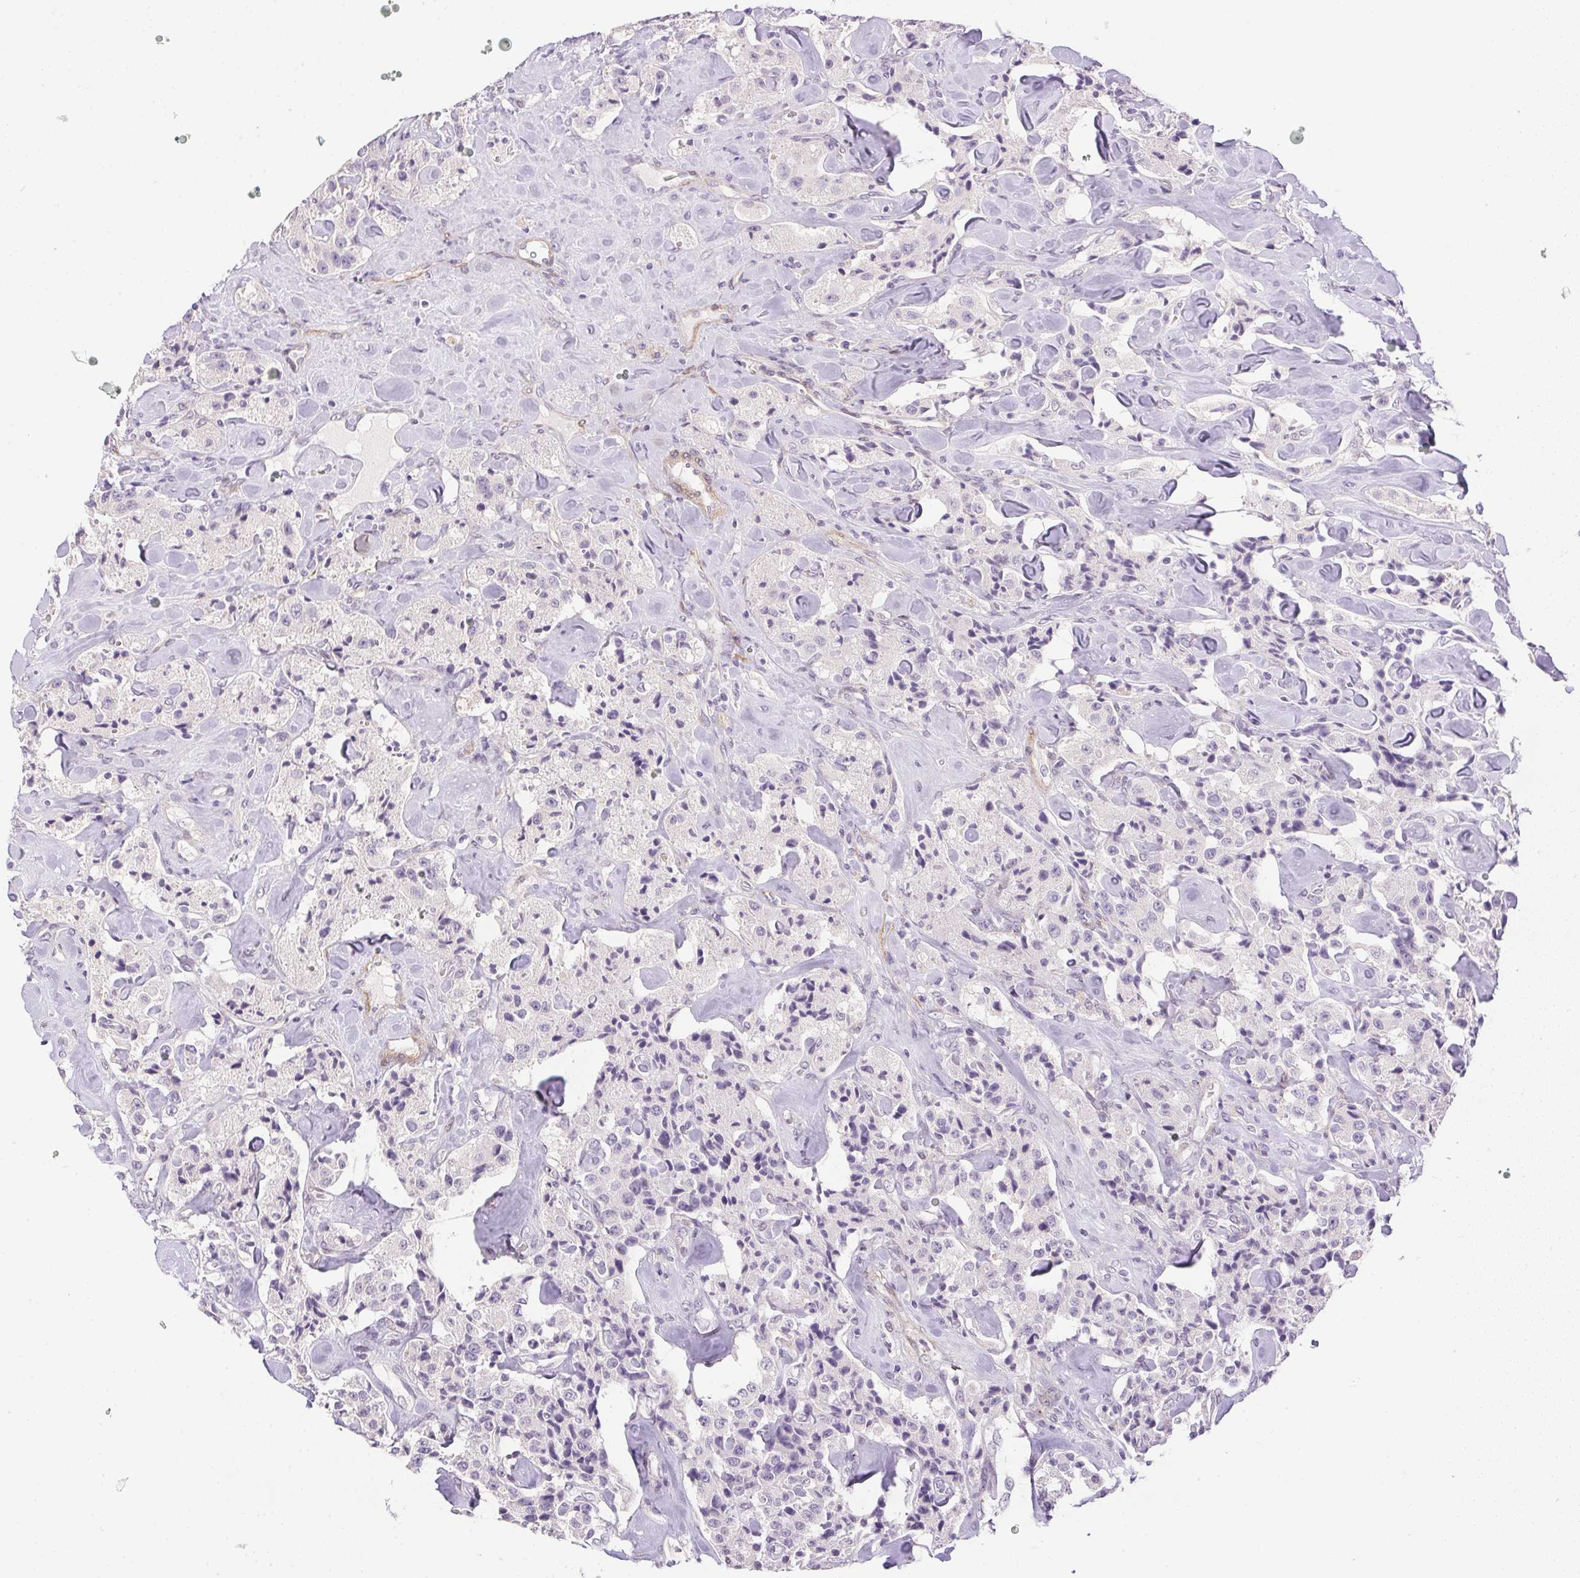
{"staining": {"intensity": "negative", "quantity": "none", "location": "none"}, "tissue": "carcinoid", "cell_type": "Tumor cells", "image_type": "cancer", "snomed": [{"axis": "morphology", "description": "Carcinoid, malignant, NOS"}, {"axis": "topography", "description": "Pancreas"}], "caption": "DAB immunohistochemical staining of human carcinoid shows no significant expression in tumor cells.", "gene": "PRL", "patient": {"sex": "male", "age": 41}}